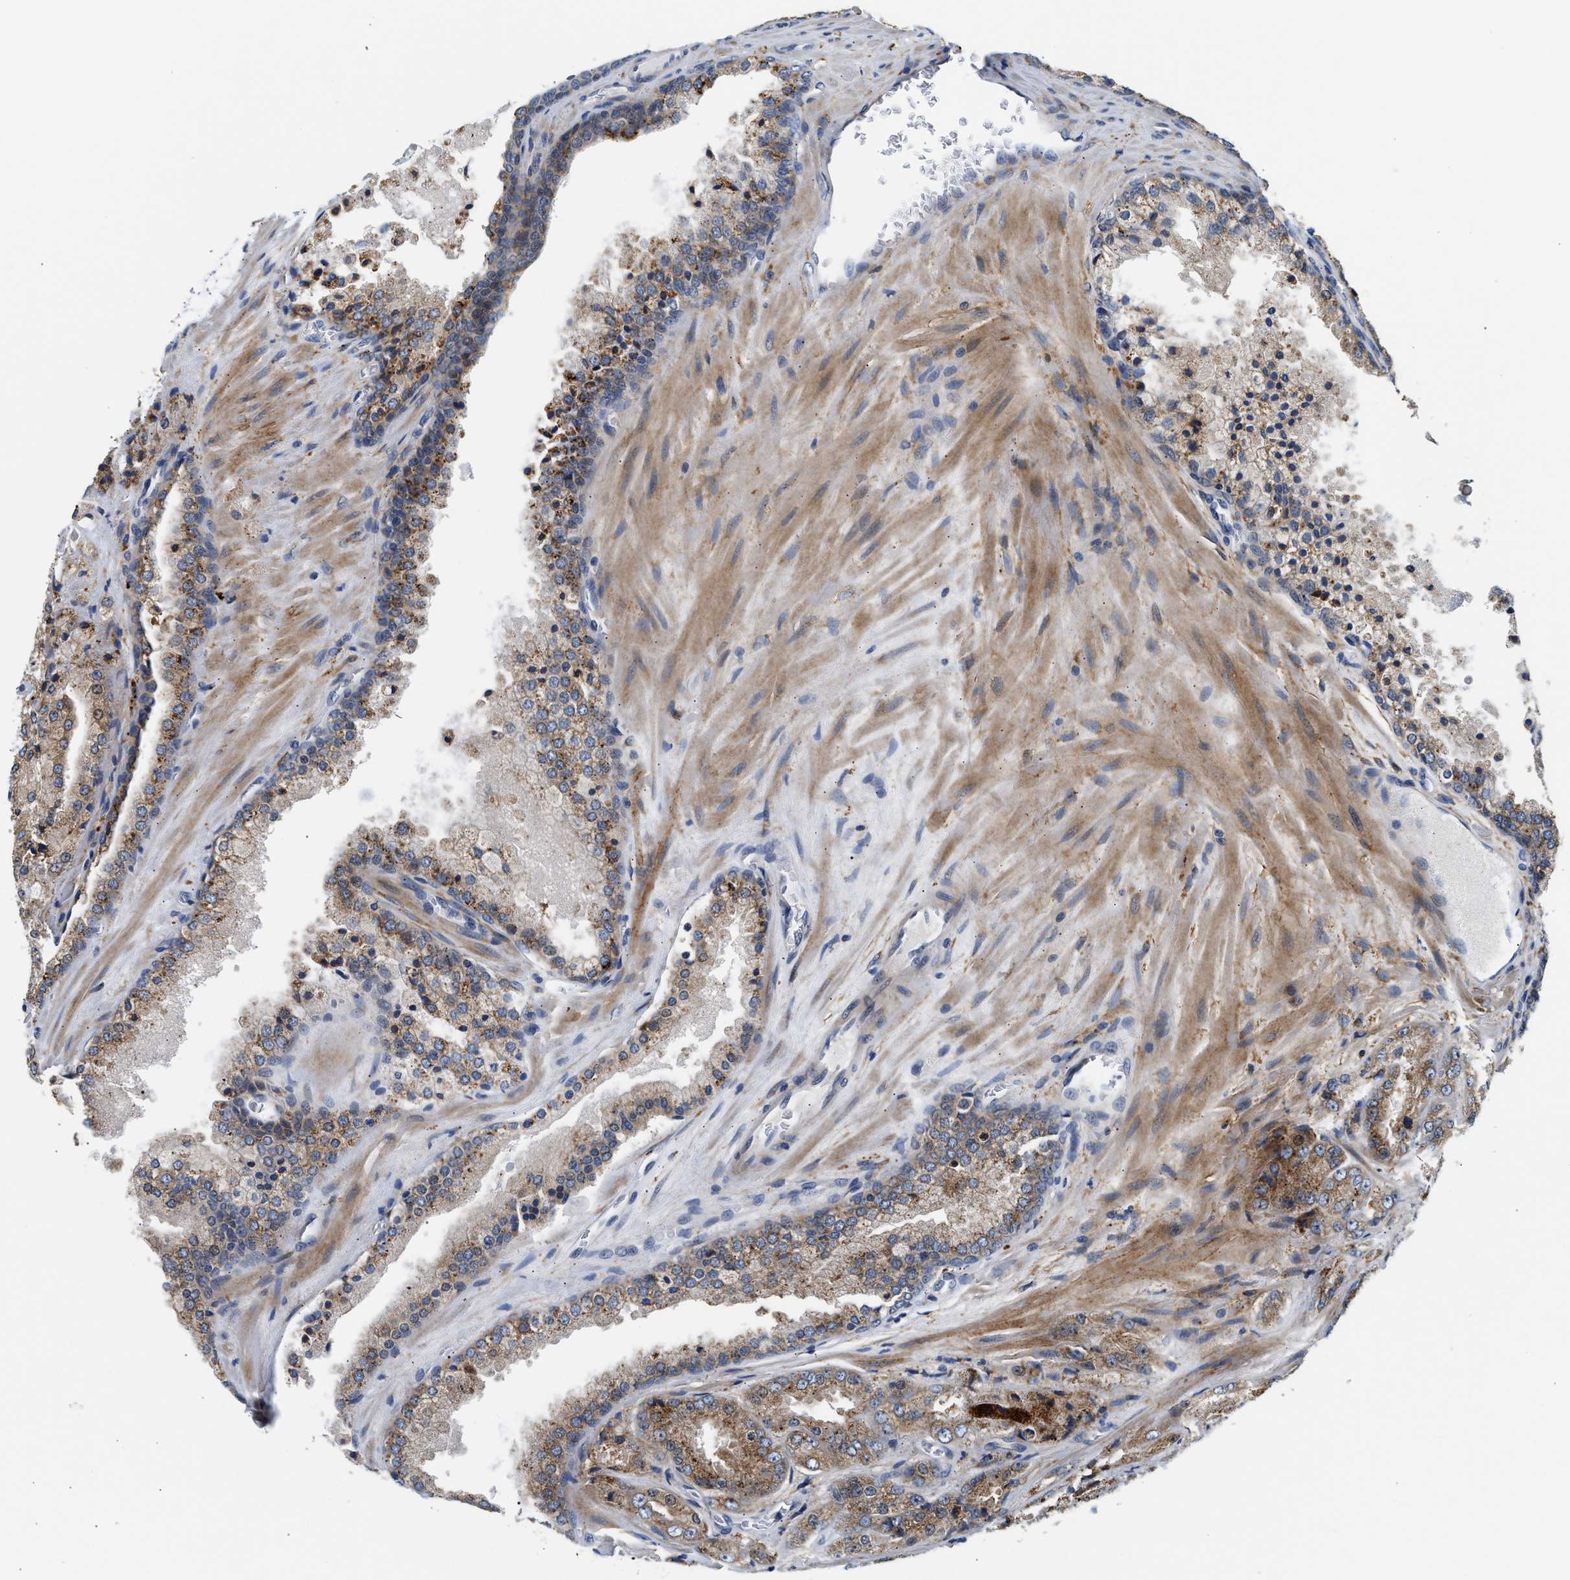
{"staining": {"intensity": "moderate", "quantity": "<25%", "location": "cytoplasmic/membranous"}, "tissue": "prostate cancer", "cell_type": "Tumor cells", "image_type": "cancer", "snomed": [{"axis": "morphology", "description": "Adenocarcinoma, High grade"}, {"axis": "topography", "description": "Prostate"}], "caption": "Human high-grade adenocarcinoma (prostate) stained with a brown dye reveals moderate cytoplasmic/membranous positive positivity in about <25% of tumor cells.", "gene": "AMZ1", "patient": {"sex": "male", "age": 65}}